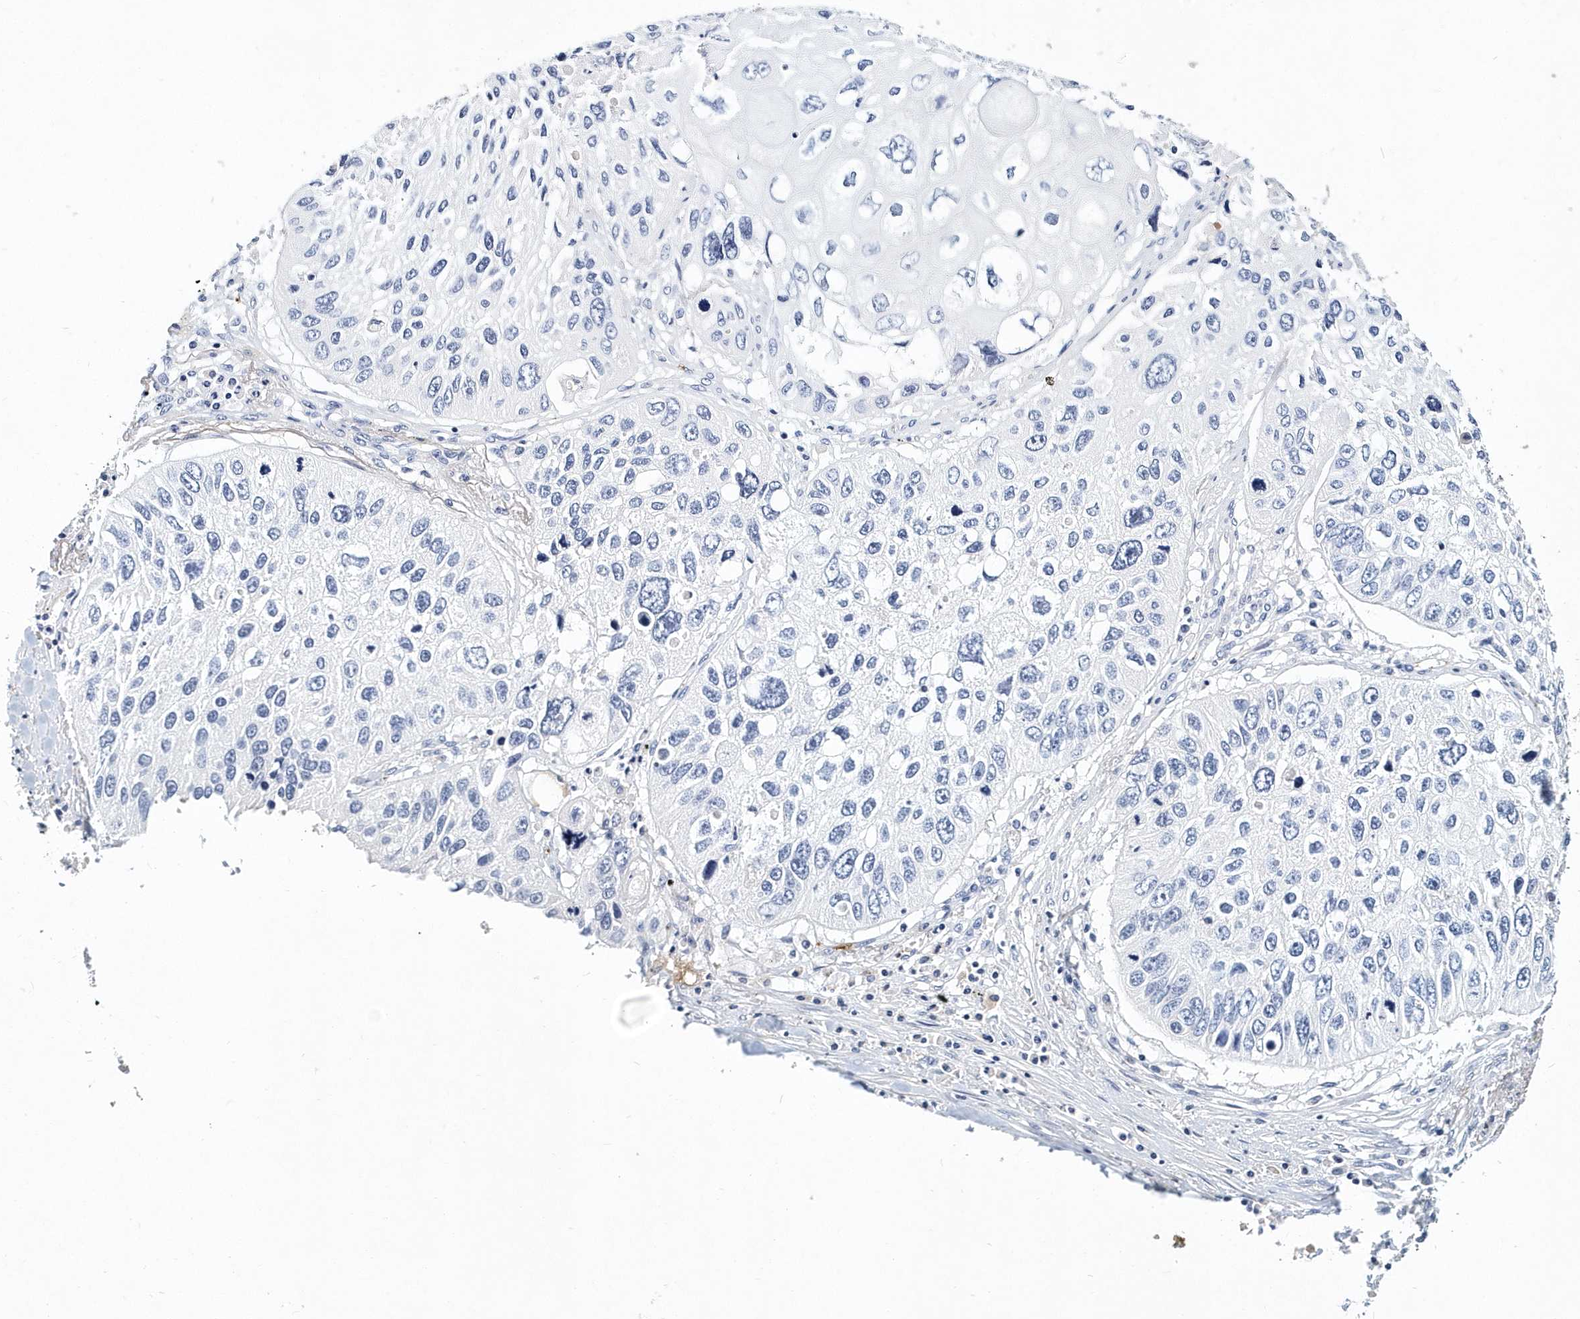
{"staining": {"intensity": "negative", "quantity": "none", "location": "none"}, "tissue": "lung cancer", "cell_type": "Tumor cells", "image_type": "cancer", "snomed": [{"axis": "morphology", "description": "Squamous cell carcinoma, NOS"}, {"axis": "topography", "description": "Lung"}], "caption": "Immunohistochemistry (IHC) image of neoplastic tissue: human lung squamous cell carcinoma stained with DAB exhibits no significant protein staining in tumor cells.", "gene": "ITGA2B", "patient": {"sex": "male", "age": 61}}